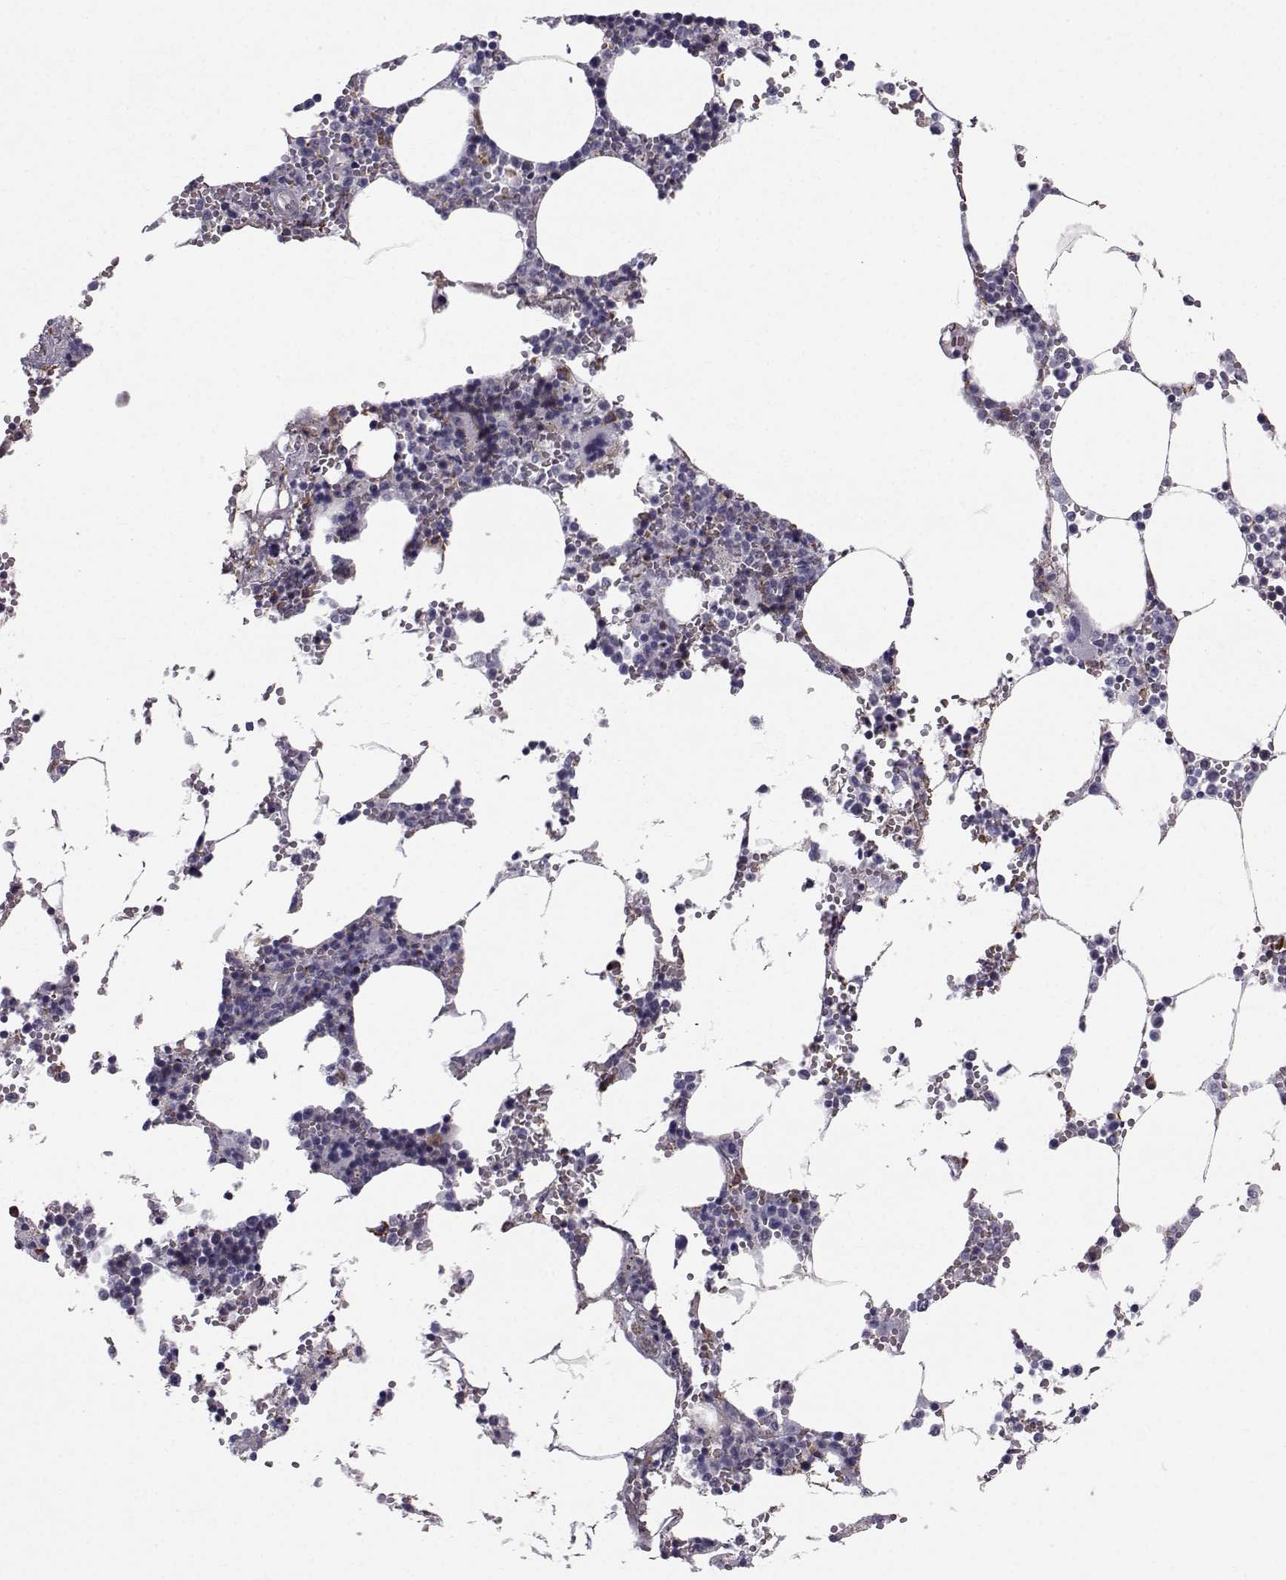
{"staining": {"intensity": "moderate", "quantity": "<25%", "location": "cytoplasmic/membranous"}, "tissue": "bone marrow", "cell_type": "Hematopoietic cells", "image_type": "normal", "snomed": [{"axis": "morphology", "description": "Normal tissue, NOS"}, {"axis": "topography", "description": "Bone marrow"}], "caption": "Immunohistochemistry (IHC) histopathology image of normal bone marrow stained for a protein (brown), which reveals low levels of moderate cytoplasmic/membranous expression in approximately <25% of hematopoietic cells.", "gene": "QPCT", "patient": {"sex": "male", "age": 54}}